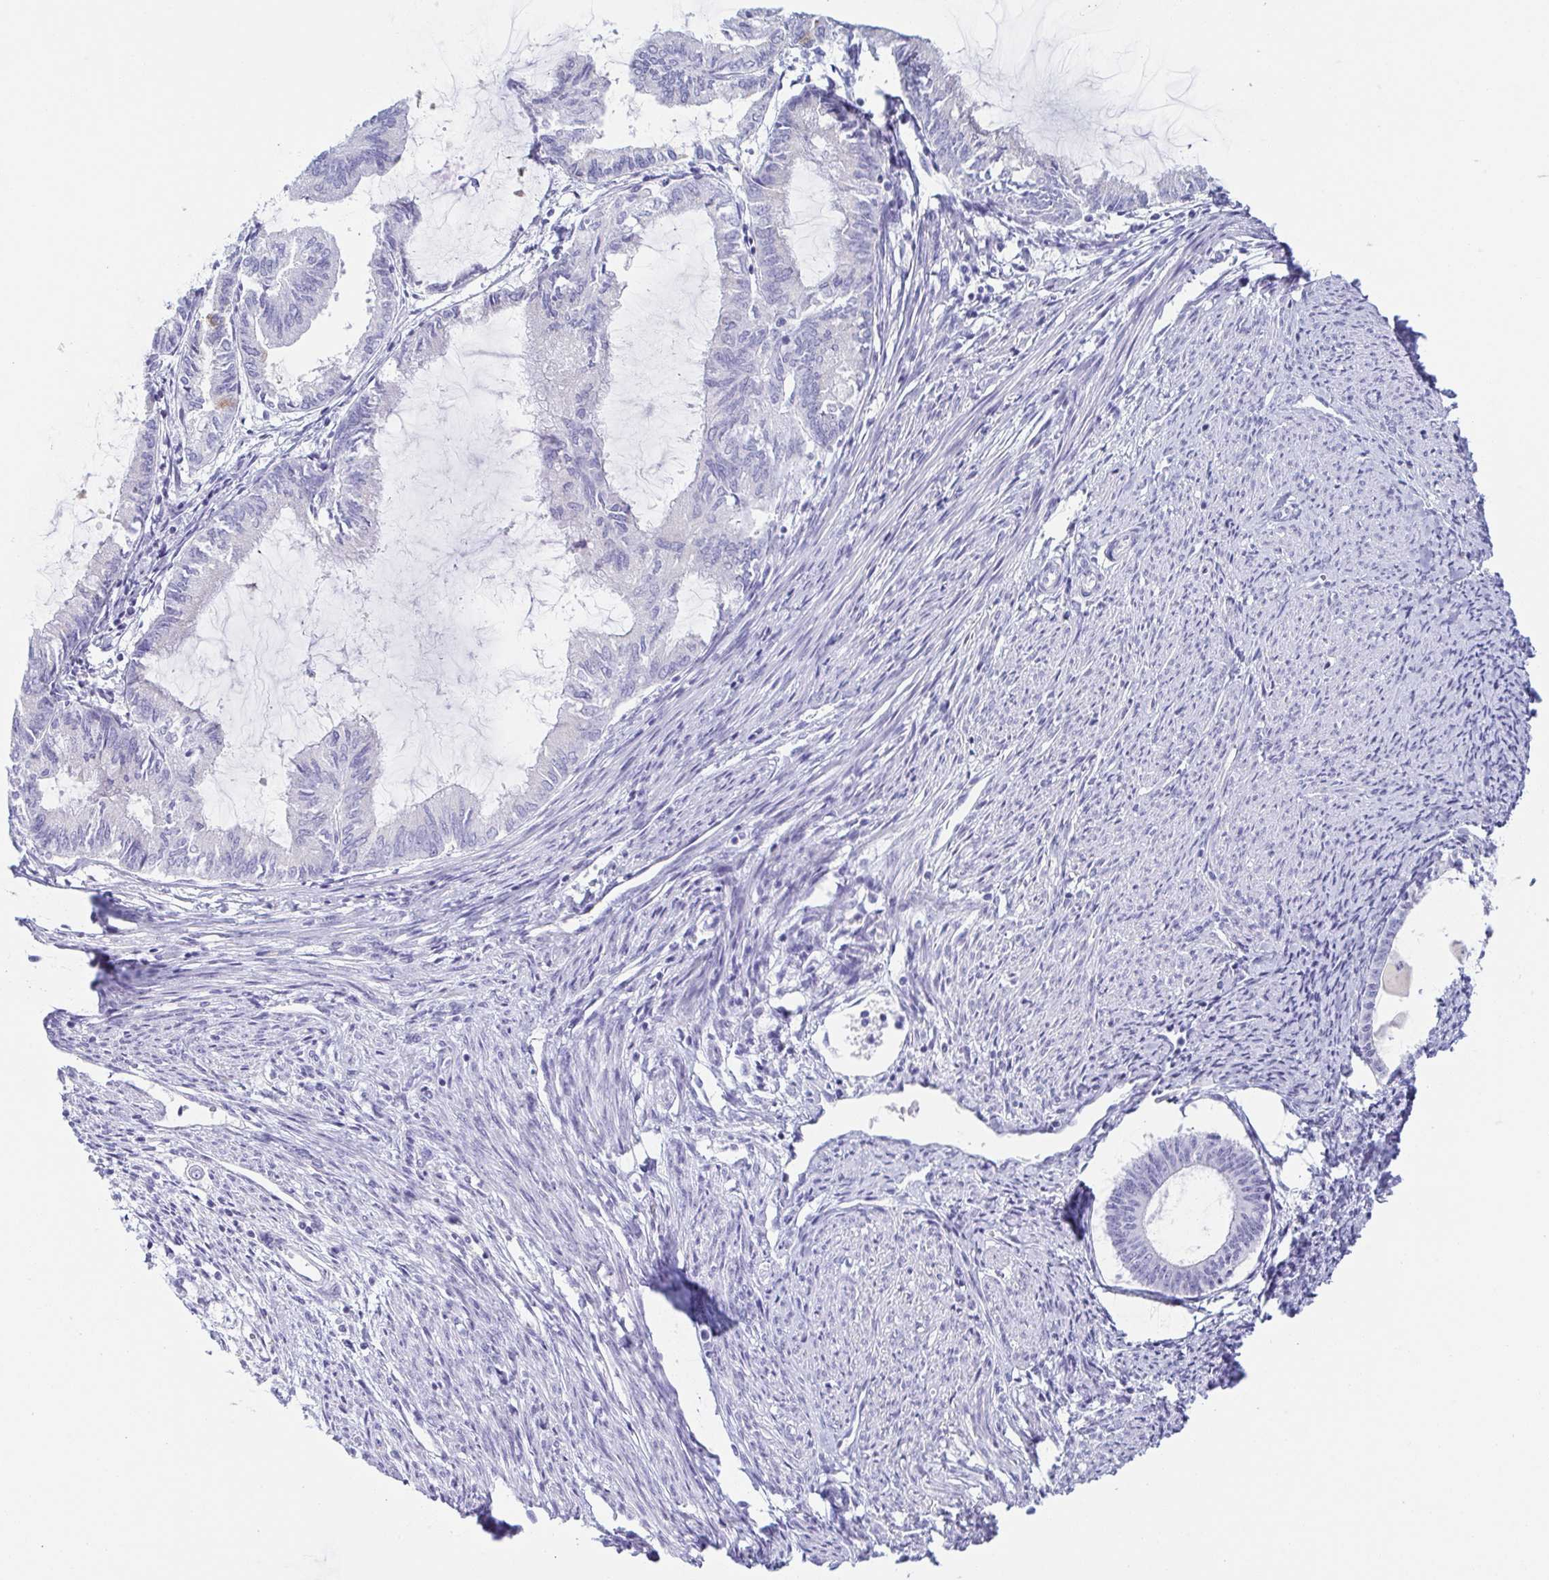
{"staining": {"intensity": "negative", "quantity": "none", "location": "none"}, "tissue": "endometrial cancer", "cell_type": "Tumor cells", "image_type": "cancer", "snomed": [{"axis": "morphology", "description": "Adenocarcinoma, NOS"}, {"axis": "topography", "description": "Endometrium"}], "caption": "Tumor cells show no significant protein staining in endometrial adenocarcinoma. (DAB (3,3'-diaminobenzidine) immunohistochemistry visualized using brightfield microscopy, high magnification).", "gene": "ZG16B", "patient": {"sex": "female", "age": 86}}